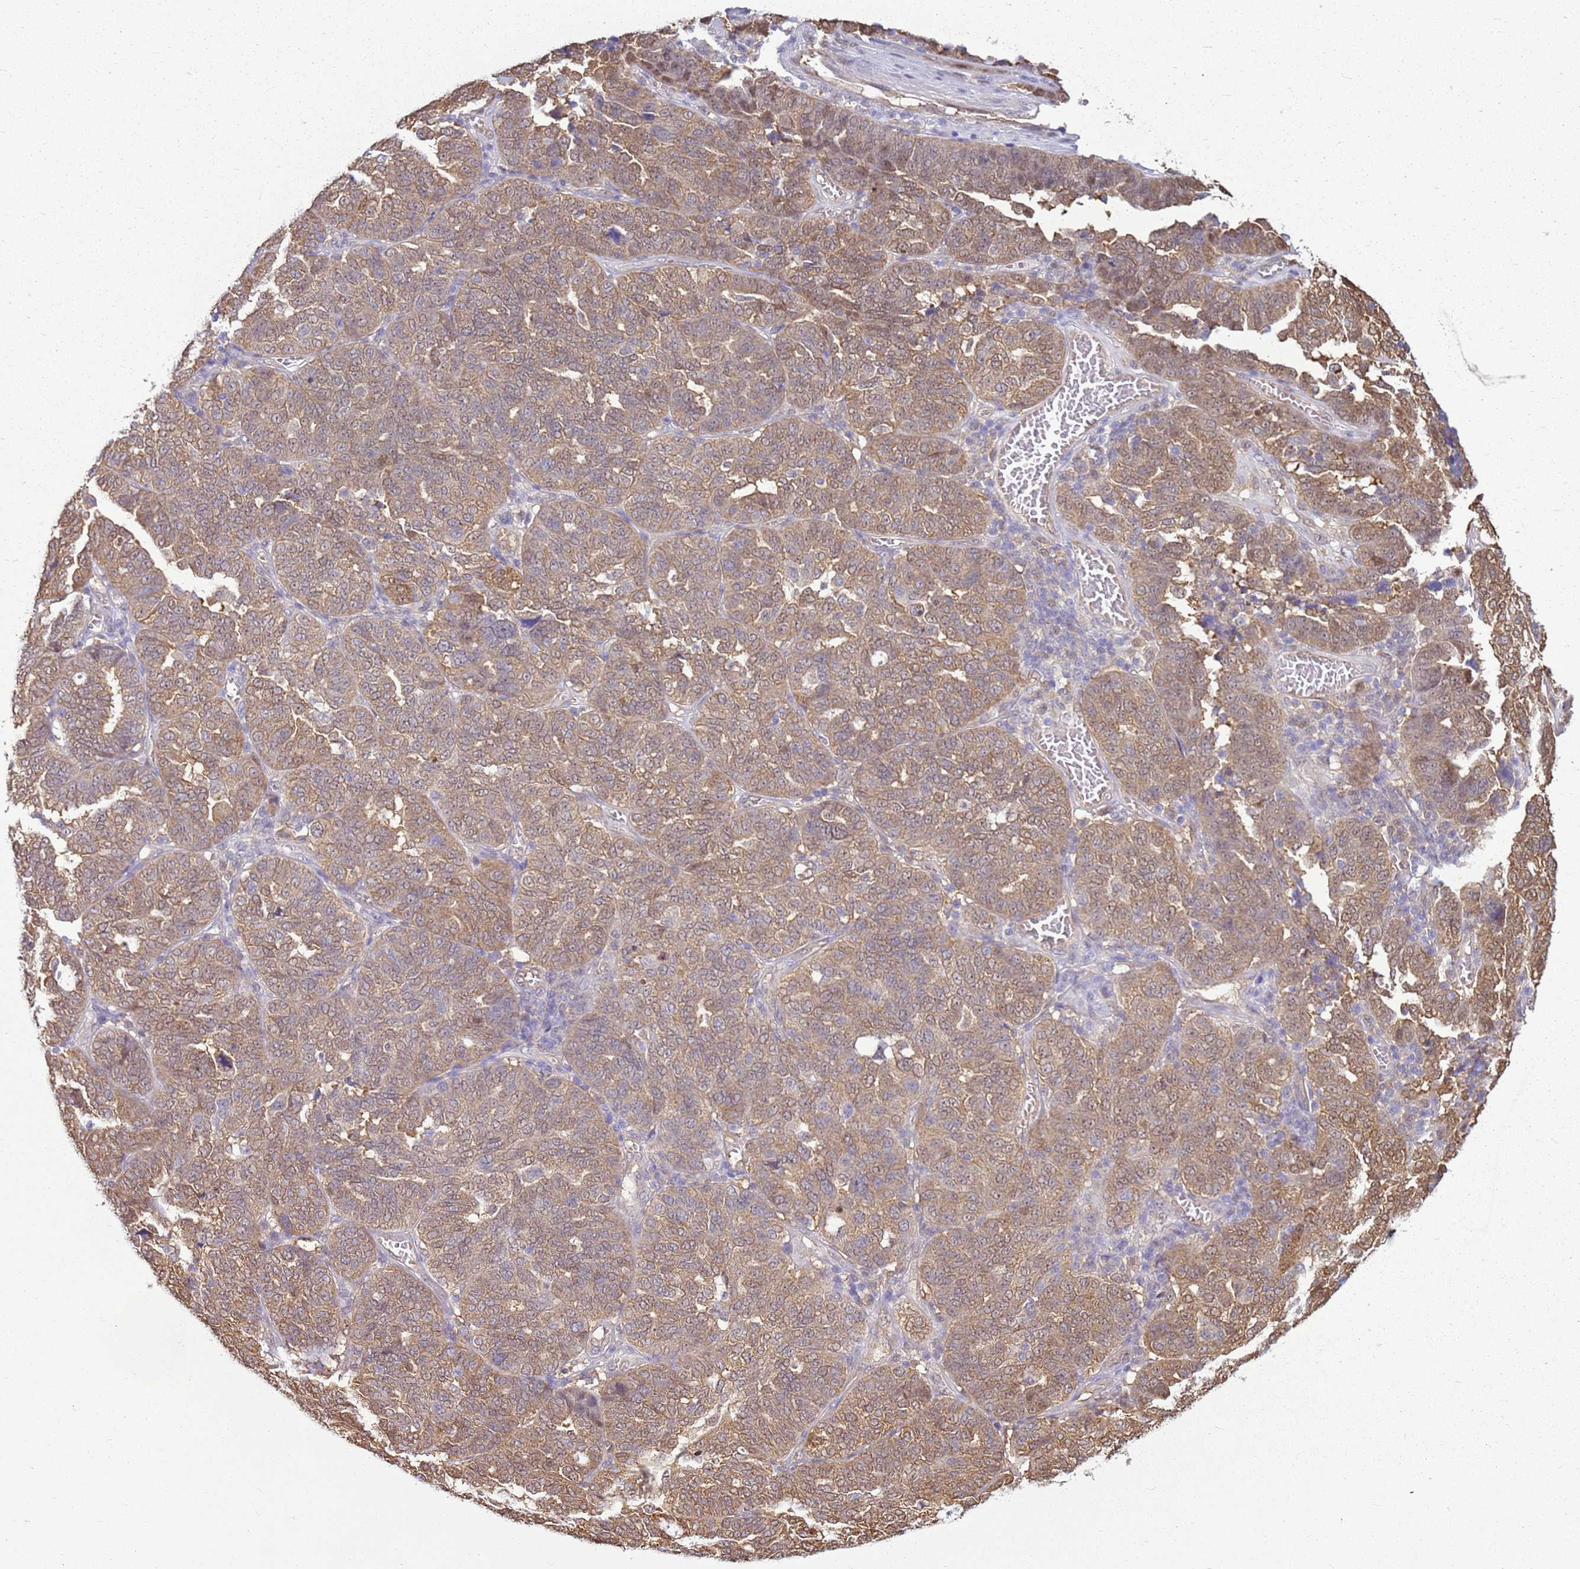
{"staining": {"intensity": "moderate", "quantity": ">75%", "location": "cytoplasmic/membranous"}, "tissue": "ovarian cancer", "cell_type": "Tumor cells", "image_type": "cancer", "snomed": [{"axis": "morphology", "description": "Cystadenocarcinoma, serous, NOS"}, {"axis": "topography", "description": "Ovary"}], "caption": "DAB immunohistochemical staining of human ovarian cancer (serous cystadenocarcinoma) exhibits moderate cytoplasmic/membranous protein expression in about >75% of tumor cells.", "gene": "YWHAE", "patient": {"sex": "female", "age": 59}}